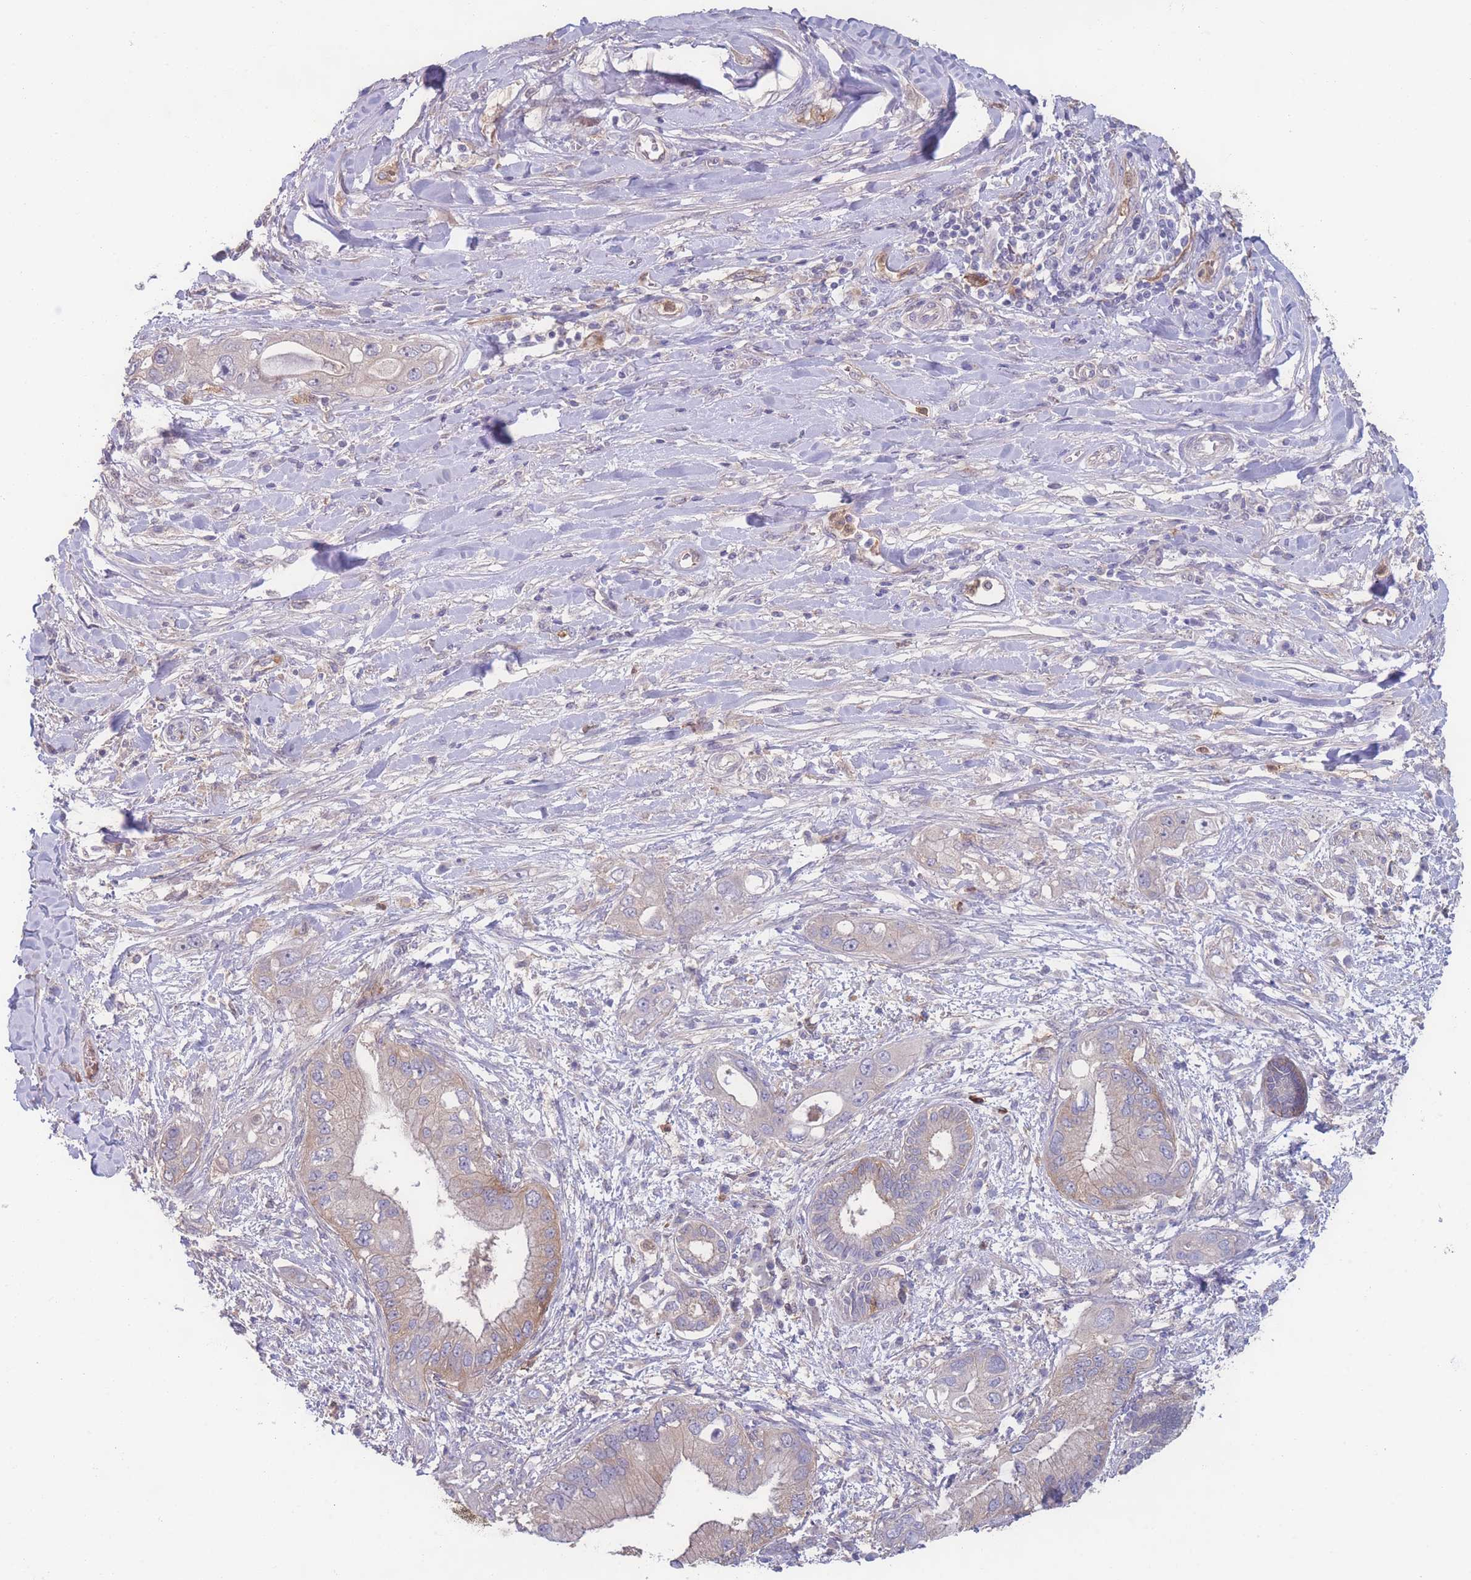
{"staining": {"intensity": "weak", "quantity": "<25%", "location": "cytoplasmic/membranous"}, "tissue": "pancreatic cancer", "cell_type": "Tumor cells", "image_type": "cancer", "snomed": [{"axis": "morphology", "description": "Inflammation, NOS"}, {"axis": "morphology", "description": "Adenocarcinoma, NOS"}, {"axis": "topography", "description": "Pancreas"}], "caption": "IHC histopathology image of neoplastic tissue: human adenocarcinoma (pancreatic) stained with DAB shows no significant protein expression in tumor cells.", "gene": "STEAP3", "patient": {"sex": "female", "age": 56}}